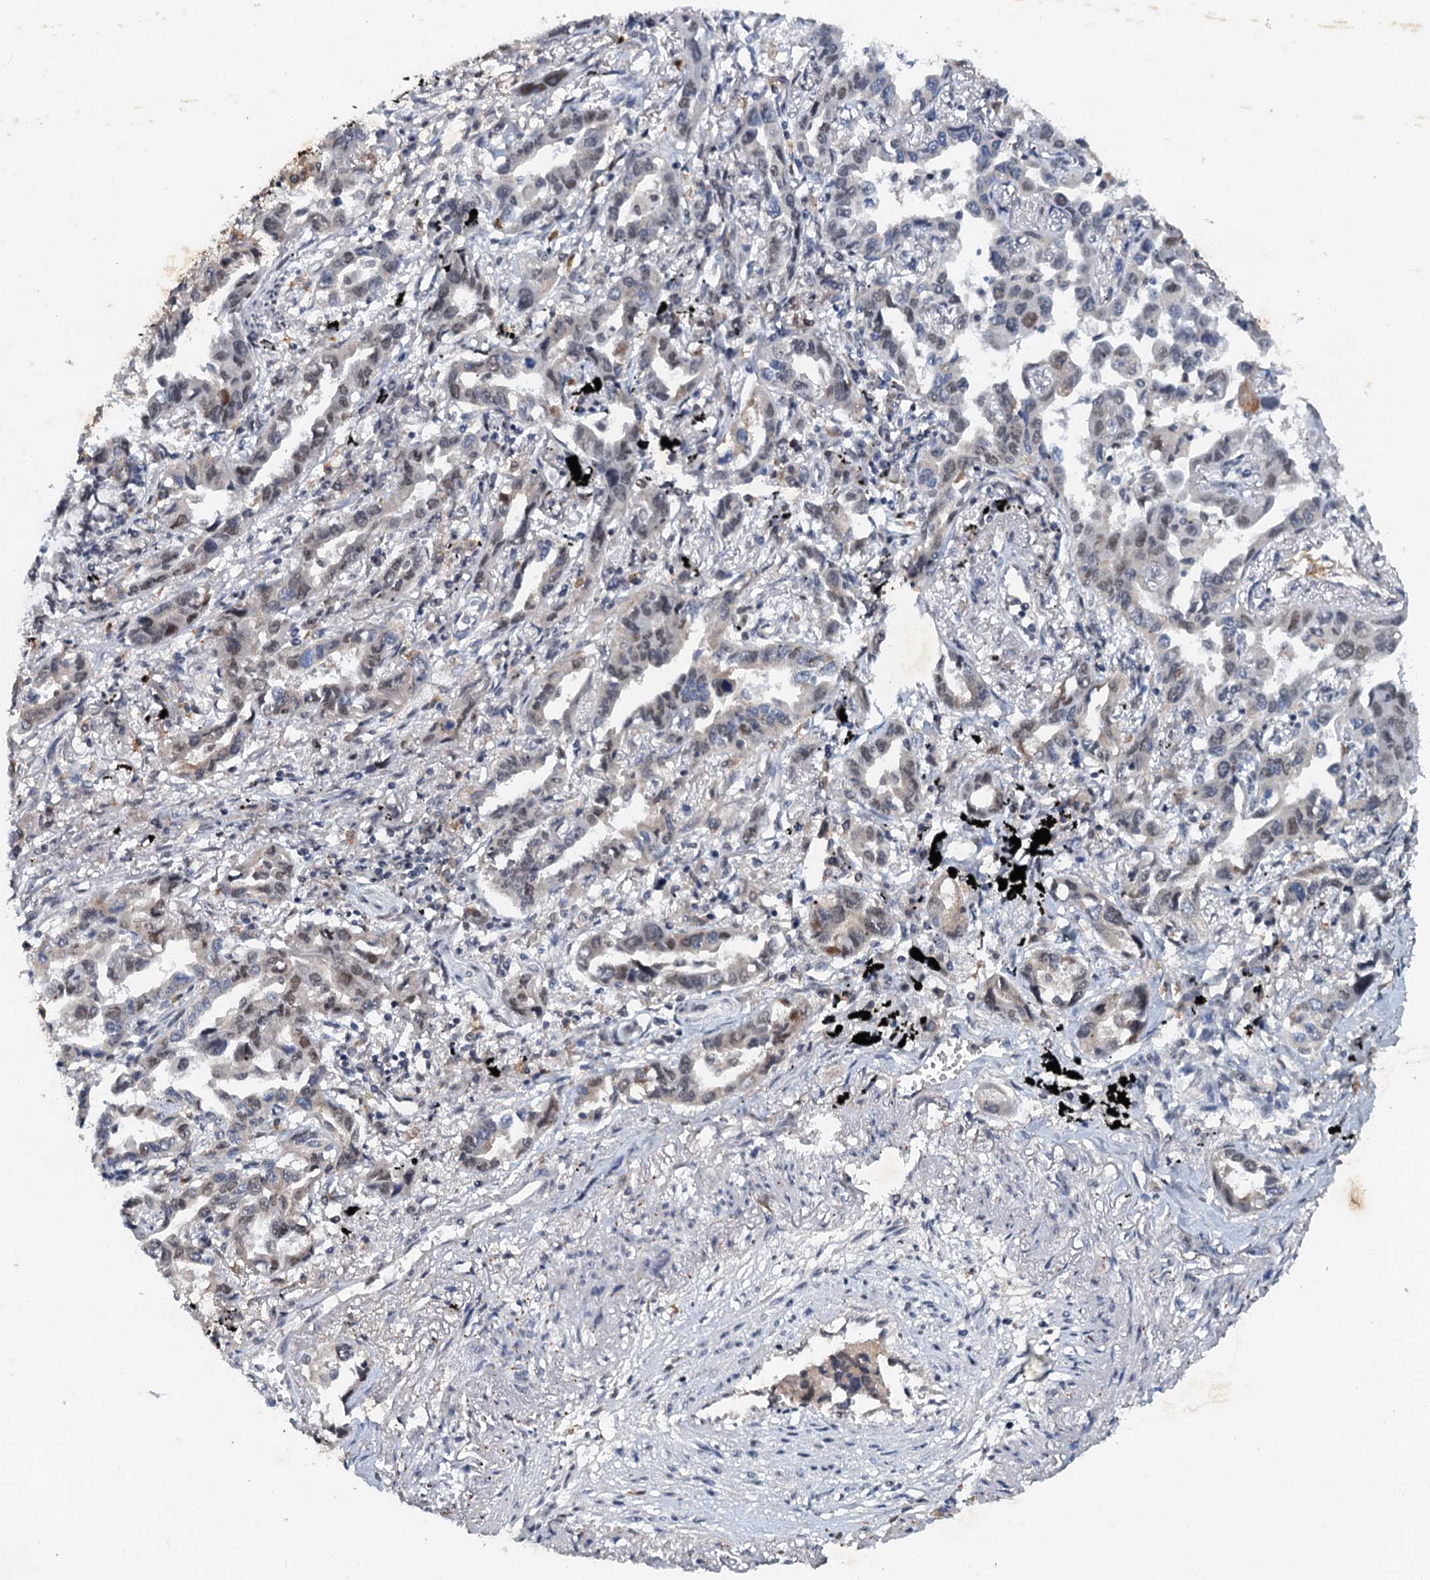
{"staining": {"intensity": "moderate", "quantity": "<25%", "location": "nuclear"}, "tissue": "lung cancer", "cell_type": "Tumor cells", "image_type": "cancer", "snomed": [{"axis": "morphology", "description": "Adenocarcinoma, NOS"}, {"axis": "topography", "description": "Lung"}], "caption": "Moderate nuclear staining for a protein is present in about <25% of tumor cells of adenocarcinoma (lung) using immunohistochemistry (IHC).", "gene": "CSTF3", "patient": {"sex": "male", "age": 67}}